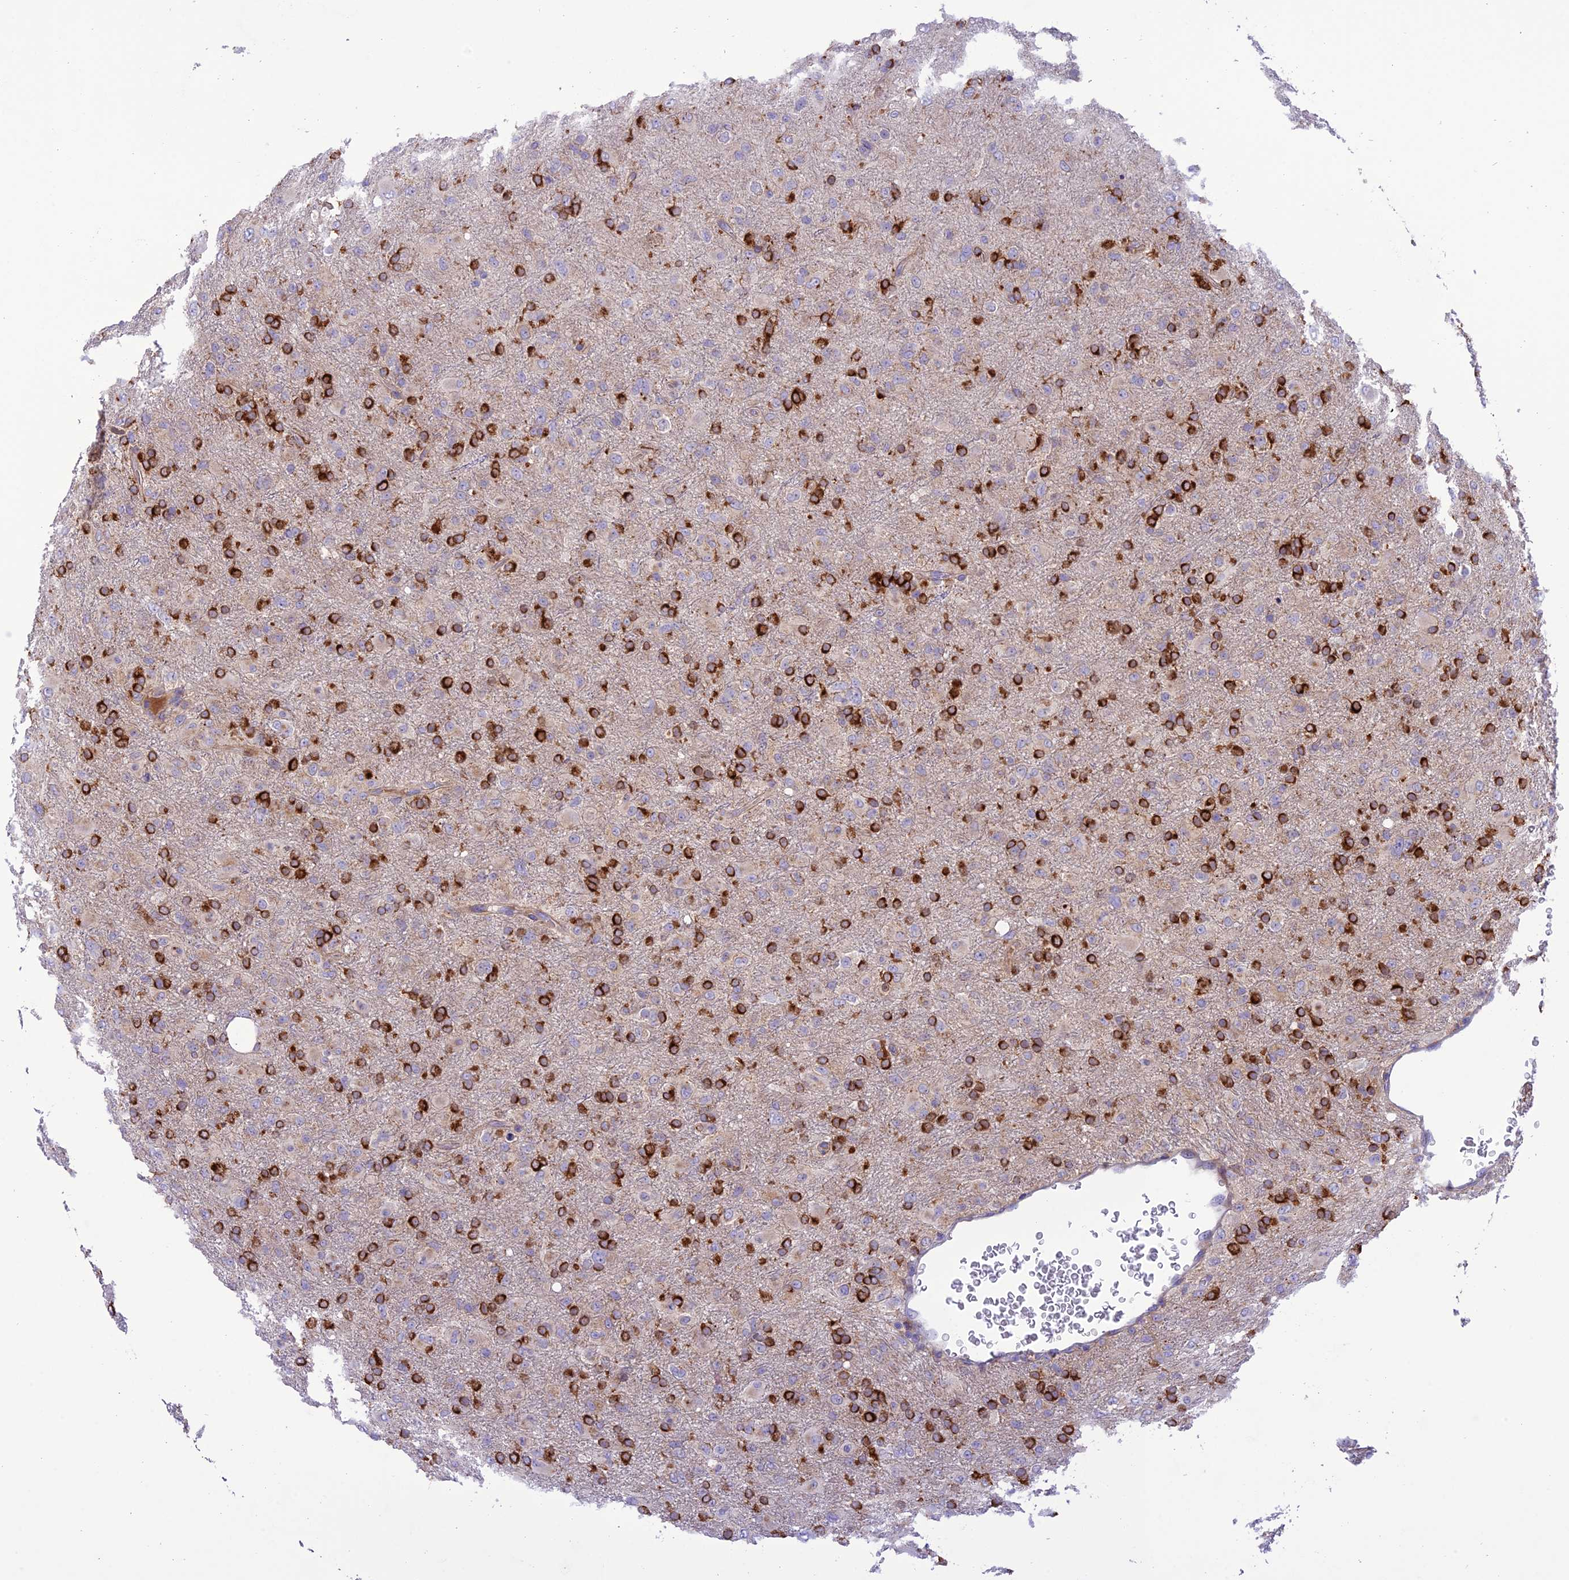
{"staining": {"intensity": "negative", "quantity": "none", "location": "none"}, "tissue": "glioma", "cell_type": "Tumor cells", "image_type": "cancer", "snomed": [{"axis": "morphology", "description": "Glioma, malignant, Low grade"}, {"axis": "topography", "description": "Brain"}], "caption": "Human glioma stained for a protein using immunohistochemistry (IHC) reveals no positivity in tumor cells.", "gene": "JMY", "patient": {"sex": "male", "age": 65}}